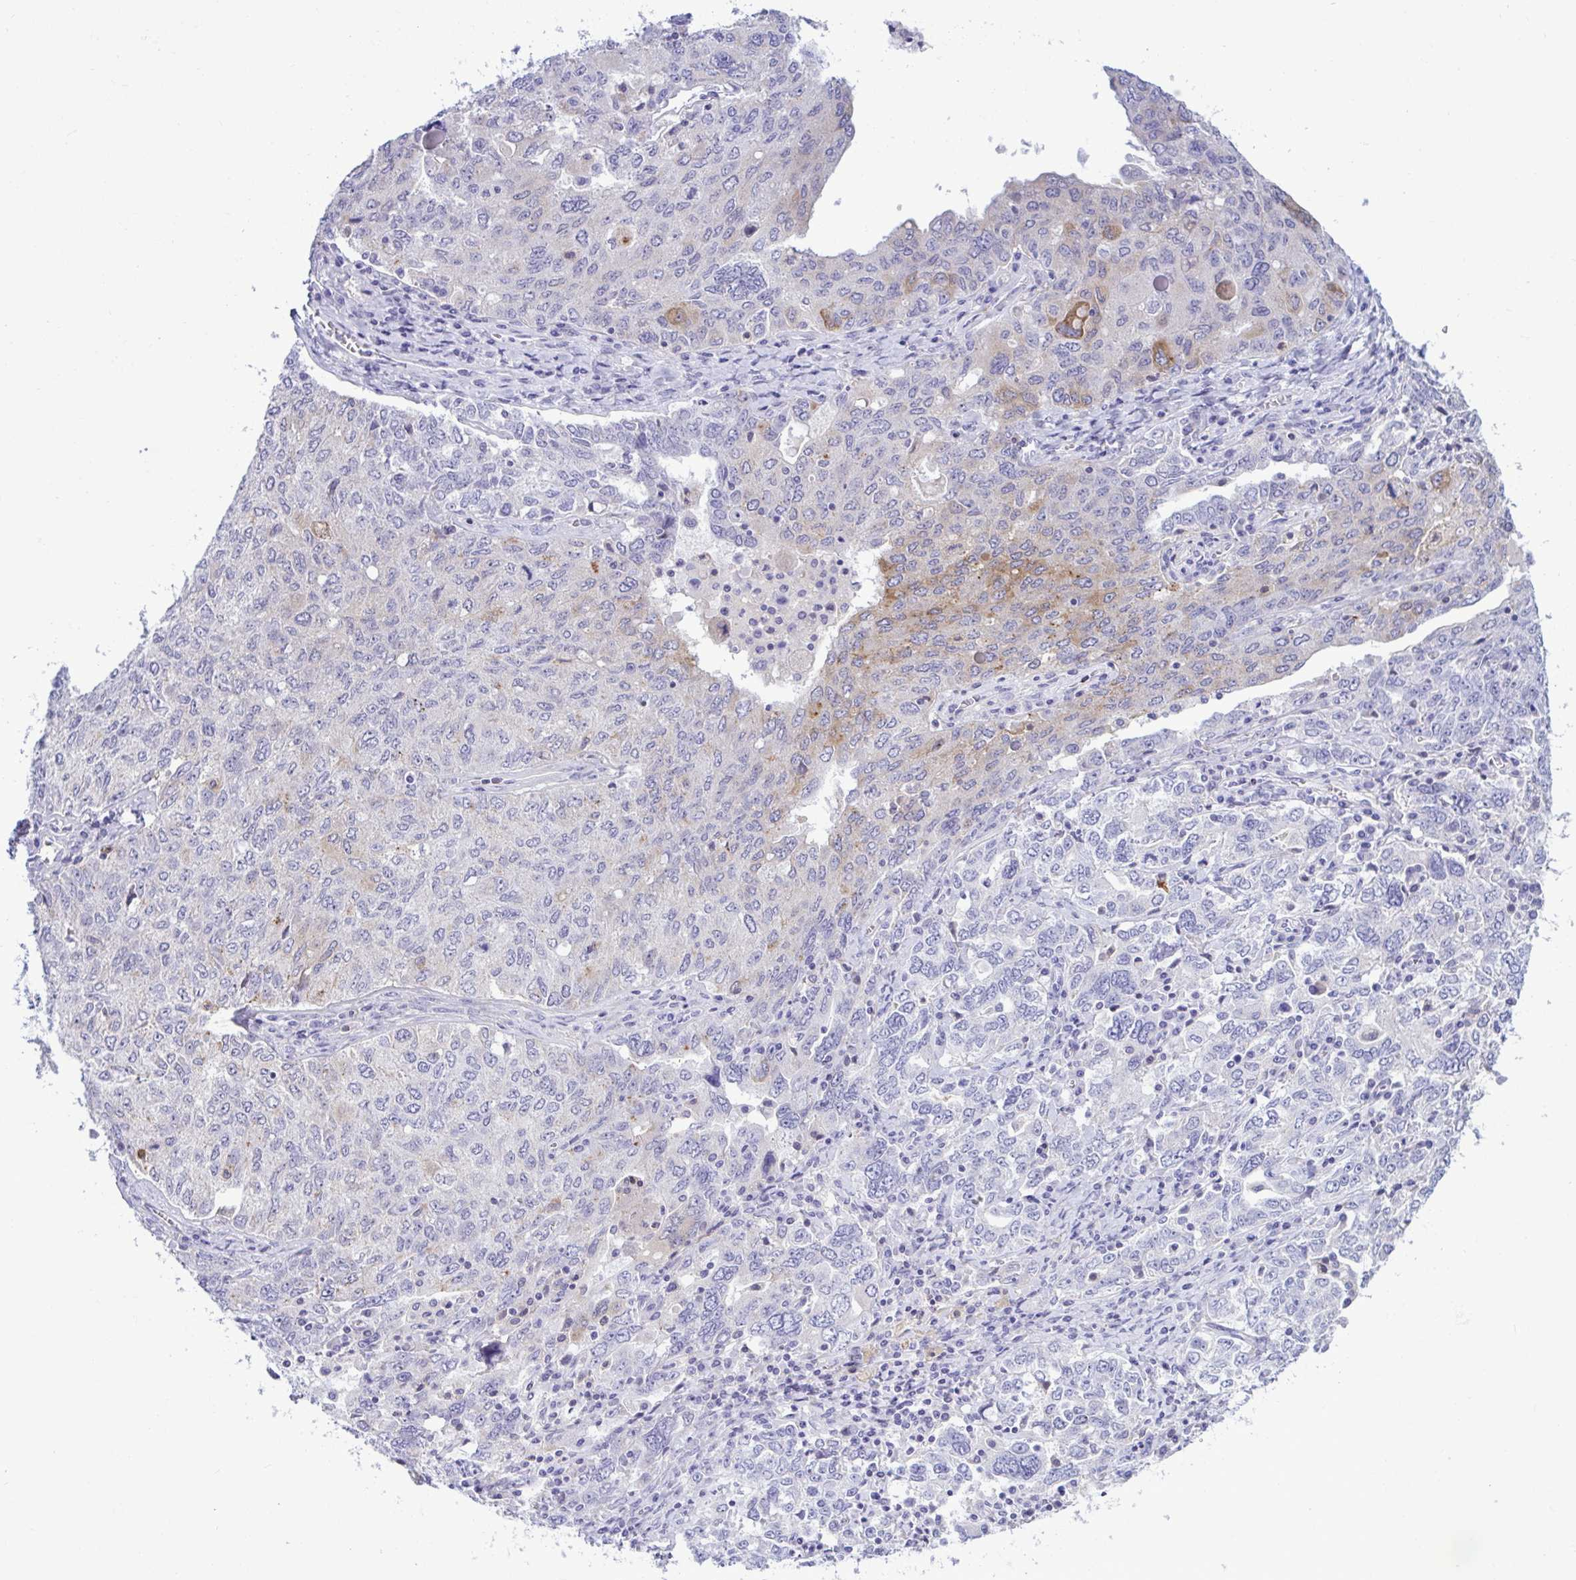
{"staining": {"intensity": "weak", "quantity": "<25%", "location": "cytoplasmic/membranous"}, "tissue": "ovarian cancer", "cell_type": "Tumor cells", "image_type": "cancer", "snomed": [{"axis": "morphology", "description": "Carcinoma, endometroid"}, {"axis": "topography", "description": "Ovary"}], "caption": "IHC image of neoplastic tissue: ovarian cancer stained with DAB exhibits no significant protein positivity in tumor cells.", "gene": "SREBF1", "patient": {"sex": "female", "age": 62}}